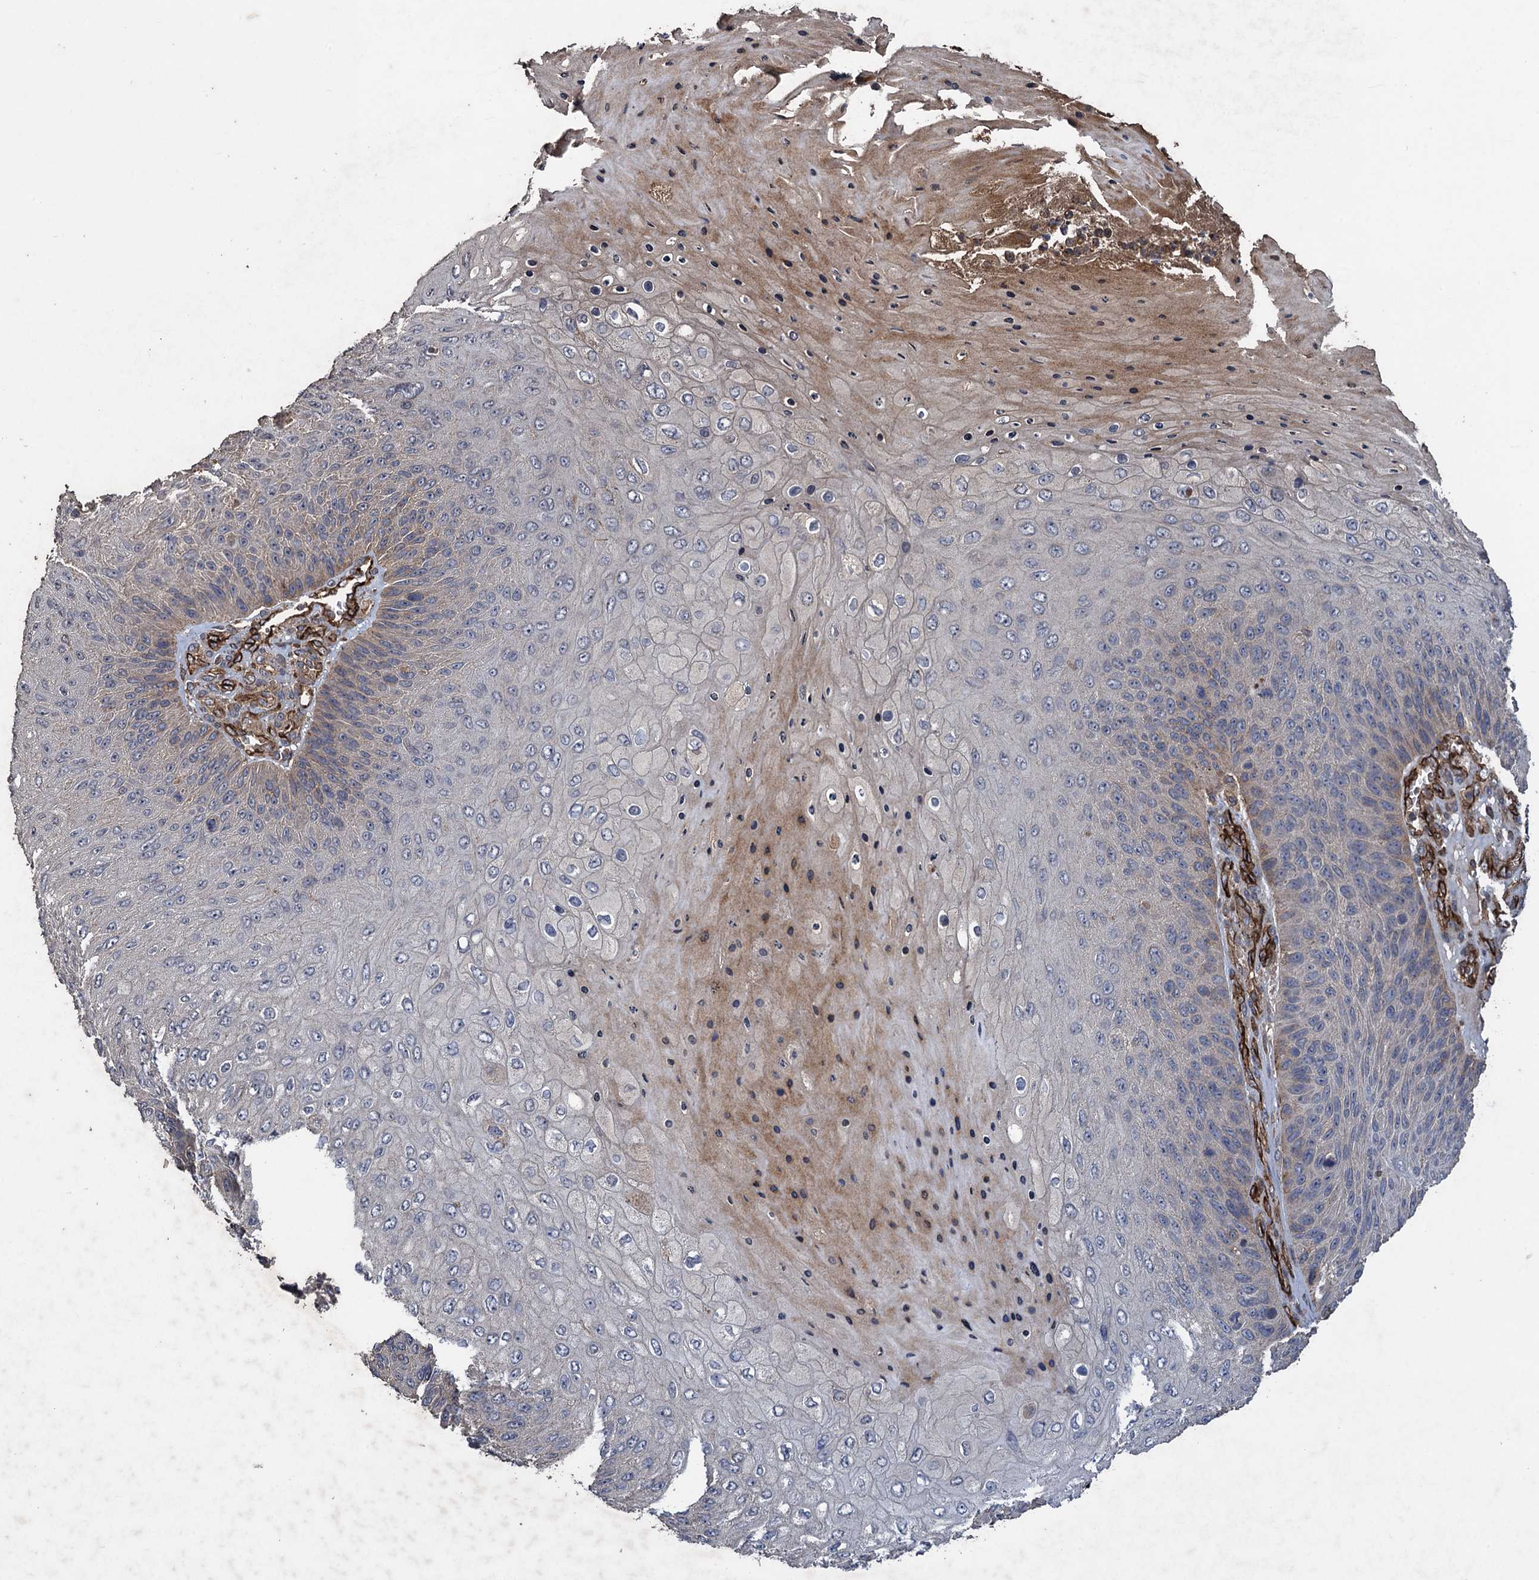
{"staining": {"intensity": "weak", "quantity": "<25%", "location": "cytoplasmic/membranous"}, "tissue": "skin cancer", "cell_type": "Tumor cells", "image_type": "cancer", "snomed": [{"axis": "morphology", "description": "Squamous cell carcinoma, NOS"}, {"axis": "topography", "description": "Skin"}], "caption": "Squamous cell carcinoma (skin) was stained to show a protein in brown. There is no significant positivity in tumor cells. (DAB immunohistochemistry, high magnification).", "gene": "TXNDC11", "patient": {"sex": "female", "age": 88}}